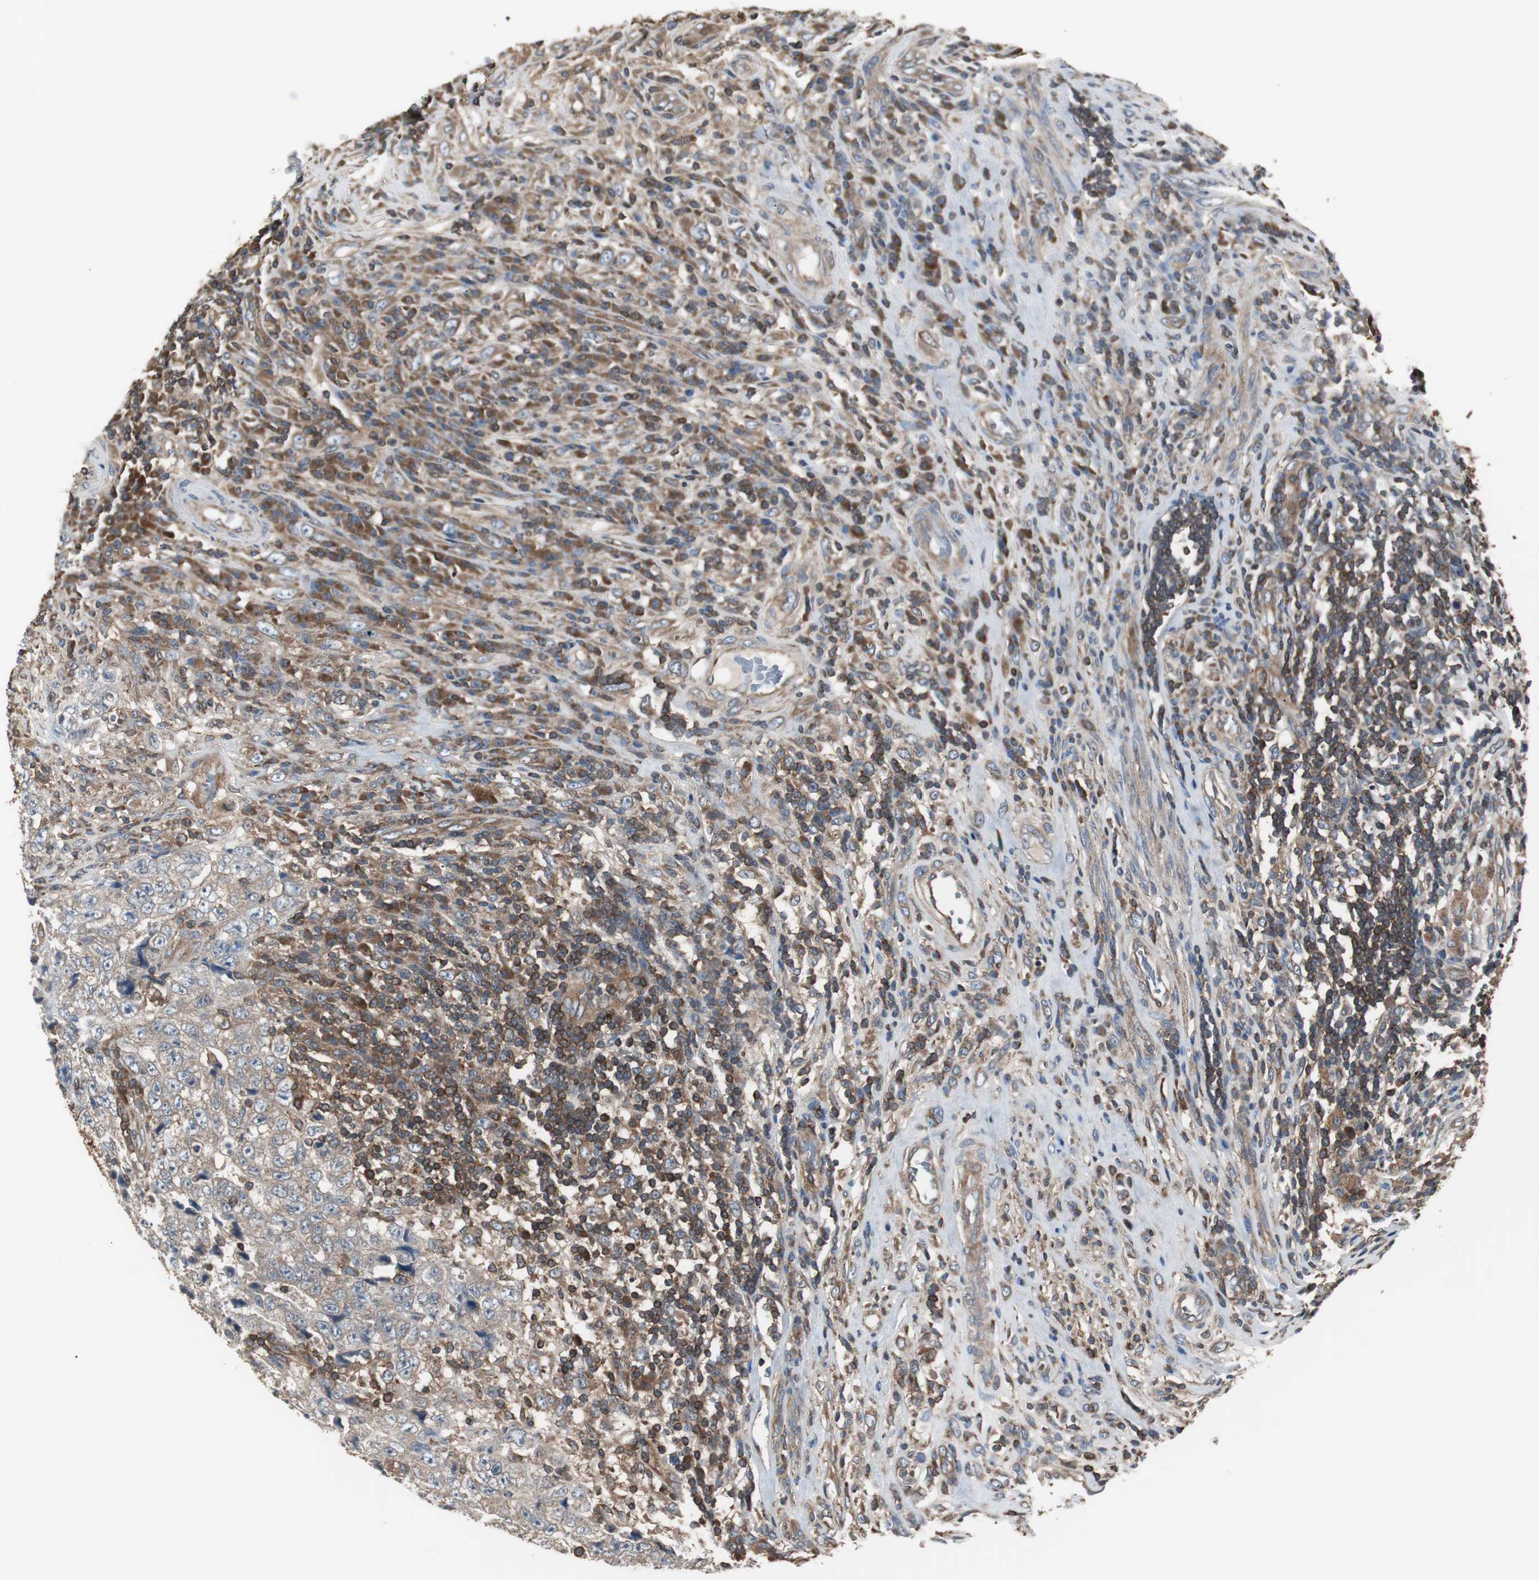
{"staining": {"intensity": "weak", "quantity": "<25%", "location": "cytoplasmic/membranous"}, "tissue": "testis cancer", "cell_type": "Tumor cells", "image_type": "cancer", "snomed": [{"axis": "morphology", "description": "Necrosis, NOS"}, {"axis": "morphology", "description": "Carcinoma, Embryonal, NOS"}, {"axis": "topography", "description": "Testis"}], "caption": "Immunohistochemistry (IHC) histopathology image of testis embryonal carcinoma stained for a protein (brown), which shows no staining in tumor cells.", "gene": "CAPNS1", "patient": {"sex": "male", "age": 19}}